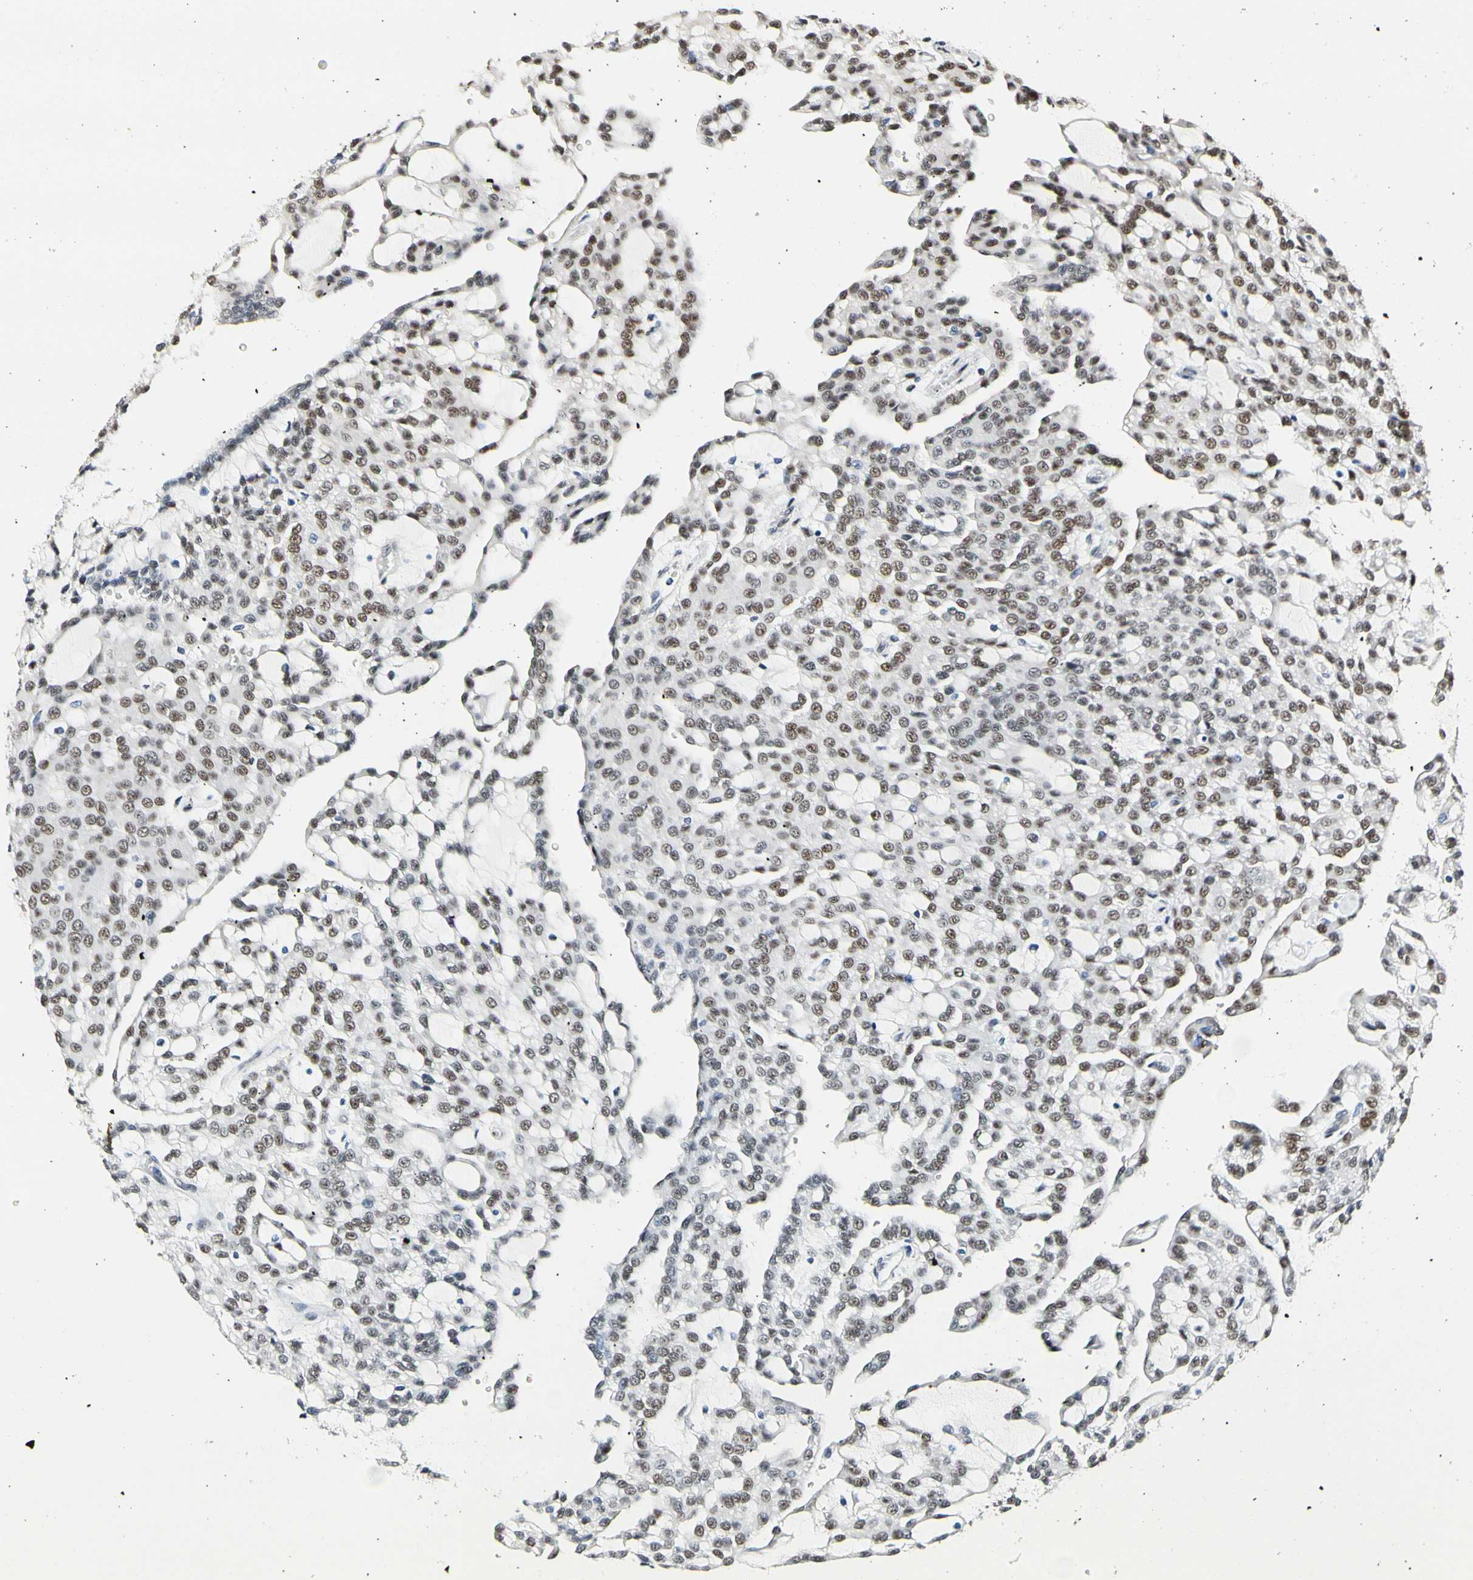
{"staining": {"intensity": "weak", "quantity": ">75%", "location": "nuclear"}, "tissue": "renal cancer", "cell_type": "Tumor cells", "image_type": "cancer", "snomed": [{"axis": "morphology", "description": "Adenocarcinoma, NOS"}, {"axis": "topography", "description": "Kidney"}], "caption": "Human renal cancer (adenocarcinoma) stained with a brown dye displays weak nuclear positive expression in approximately >75% of tumor cells.", "gene": "NFIA", "patient": {"sex": "male", "age": 63}}